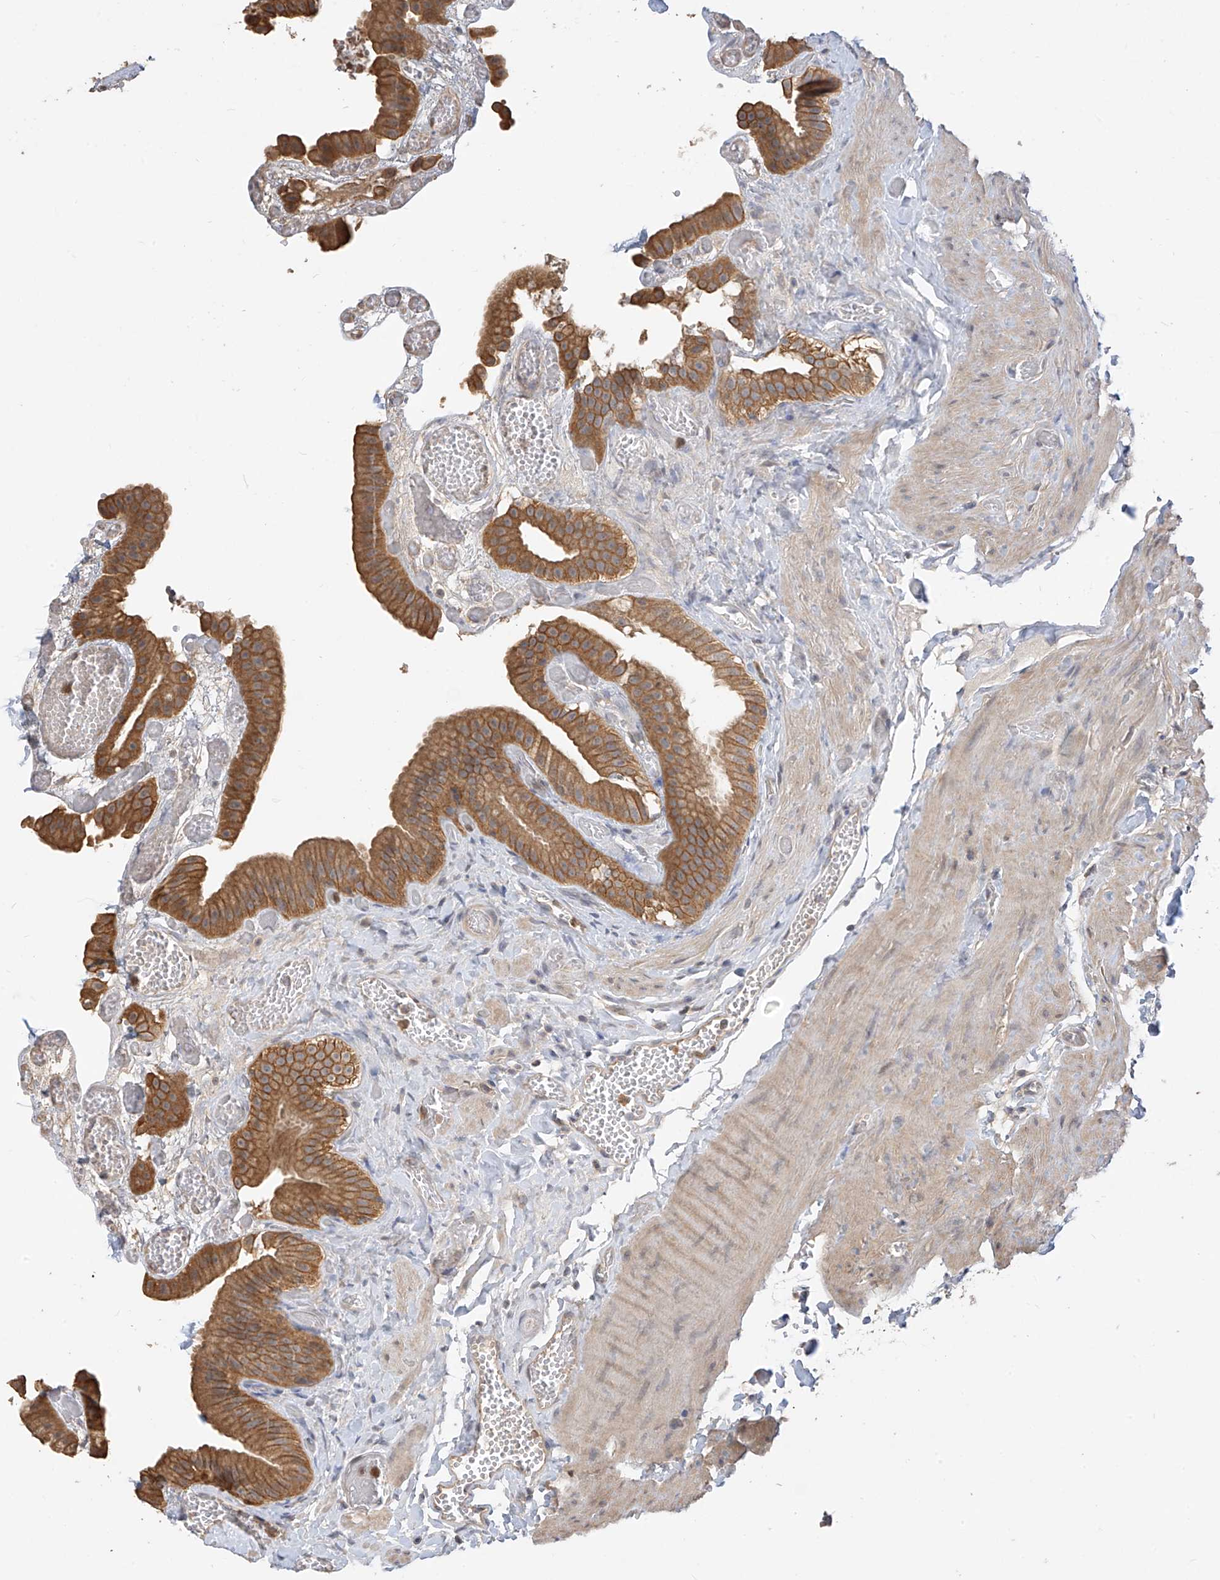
{"staining": {"intensity": "strong", "quantity": ">75%", "location": "cytoplasmic/membranous"}, "tissue": "gallbladder", "cell_type": "Glandular cells", "image_type": "normal", "snomed": [{"axis": "morphology", "description": "Normal tissue, NOS"}, {"axis": "topography", "description": "Gallbladder"}], "caption": "Immunohistochemical staining of benign gallbladder reveals >75% levels of strong cytoplasmic/membranous protein positivity in approximately >75% of glandular cells. The protein of interest is stained brown, and the nuclei are stained in blue (DAB IHC with brightfield microscopy, high magnification).", "gene": "OFD1", "patient": {"sex": "female", "age": 64}}